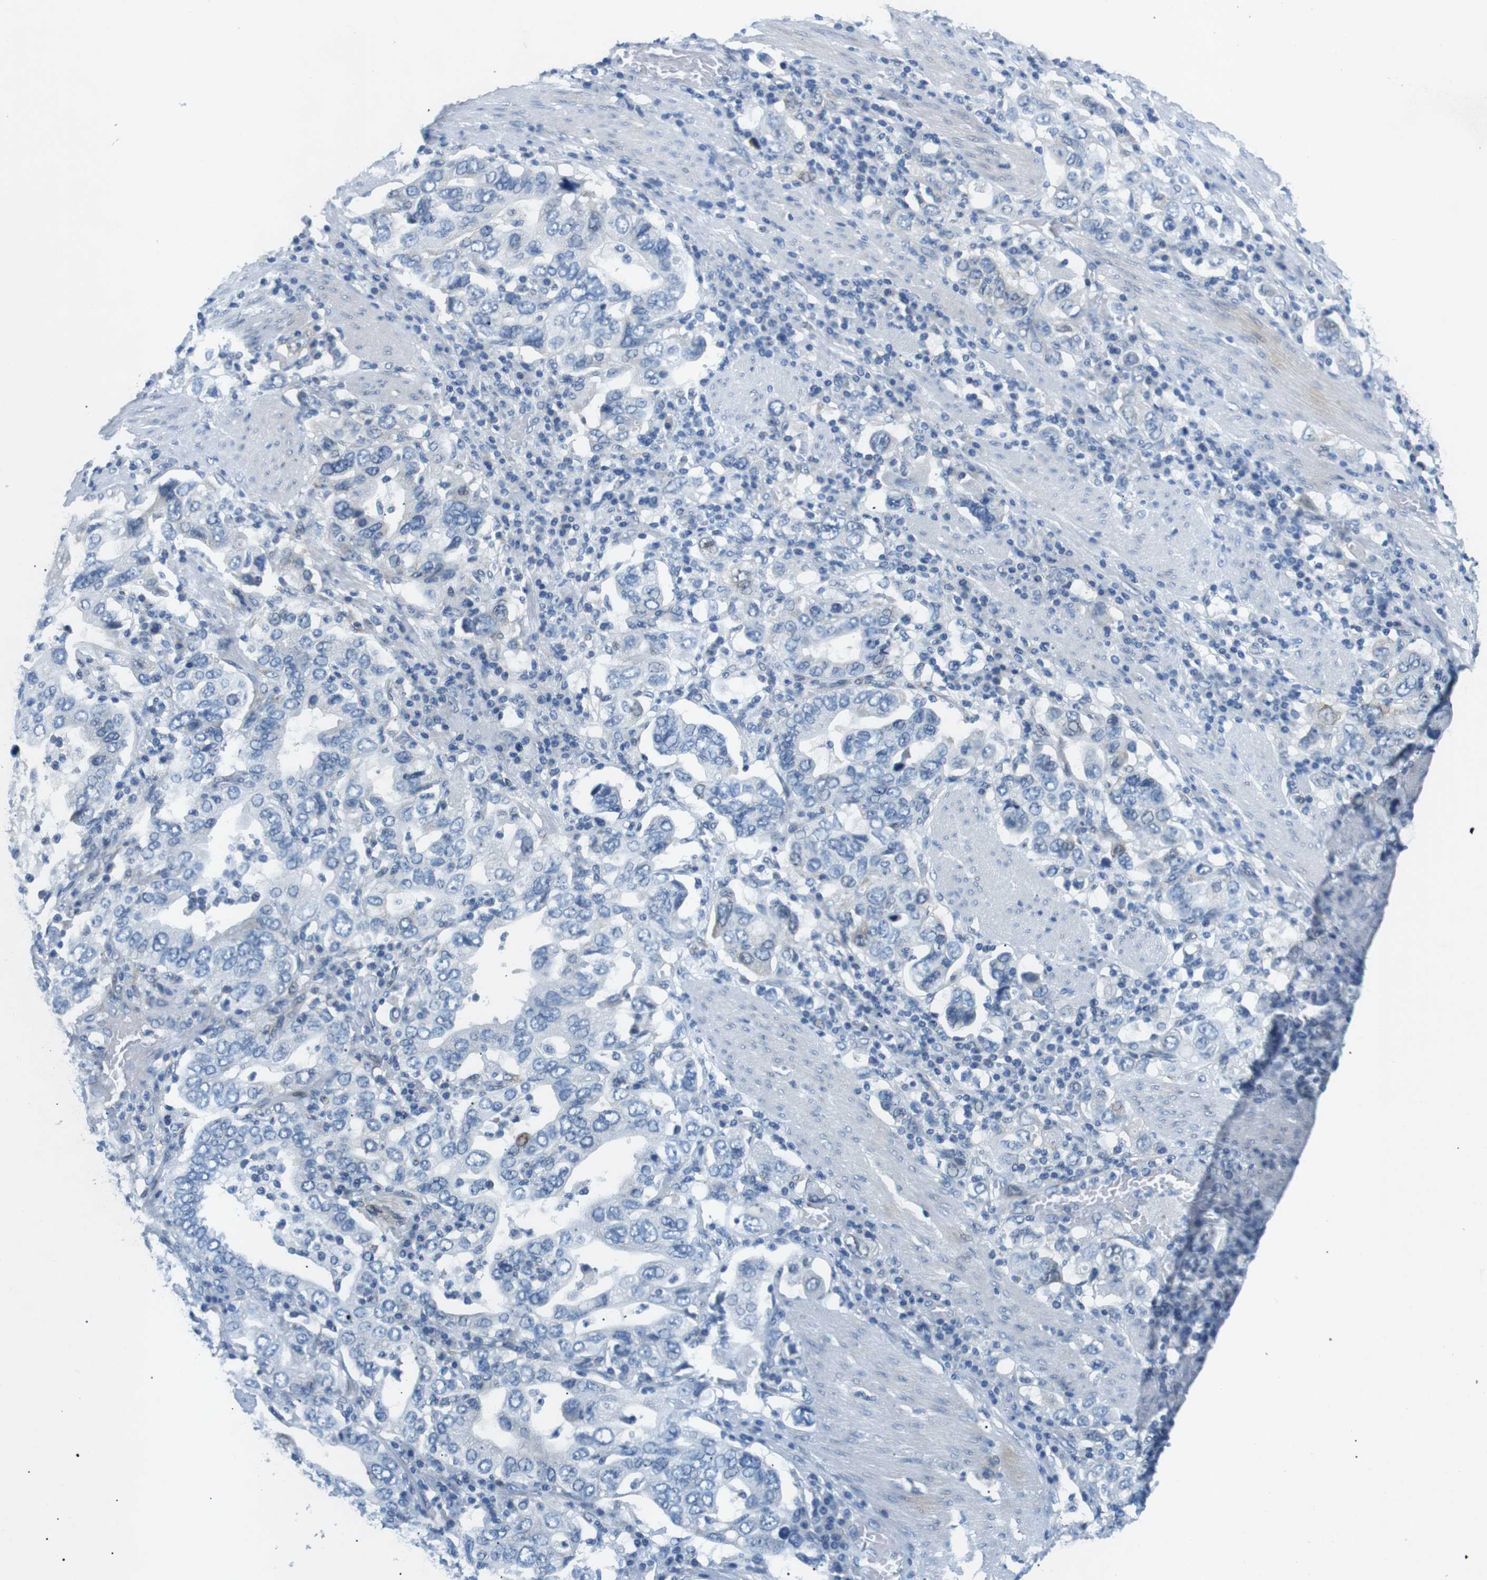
{"staining": {"intensity": "negative", "quantity": "none", "location": "none"}, "tissue": "stomach cancer", "cell_type": "Tumor cells", "image_type": "cancer", "snomed": [{"axis": "morphology", "description": "Adenocarcinoma, NOS"}, {"axis": "topography", "description": "Stomach, upper"}], "caption": "Adenocarcinoma (stomach) was stained to show a protein in brown. There is no significant positivity in tumor cells.", "gene": "PHLDA1", "patient": {"sex": "male", "age": 62}}